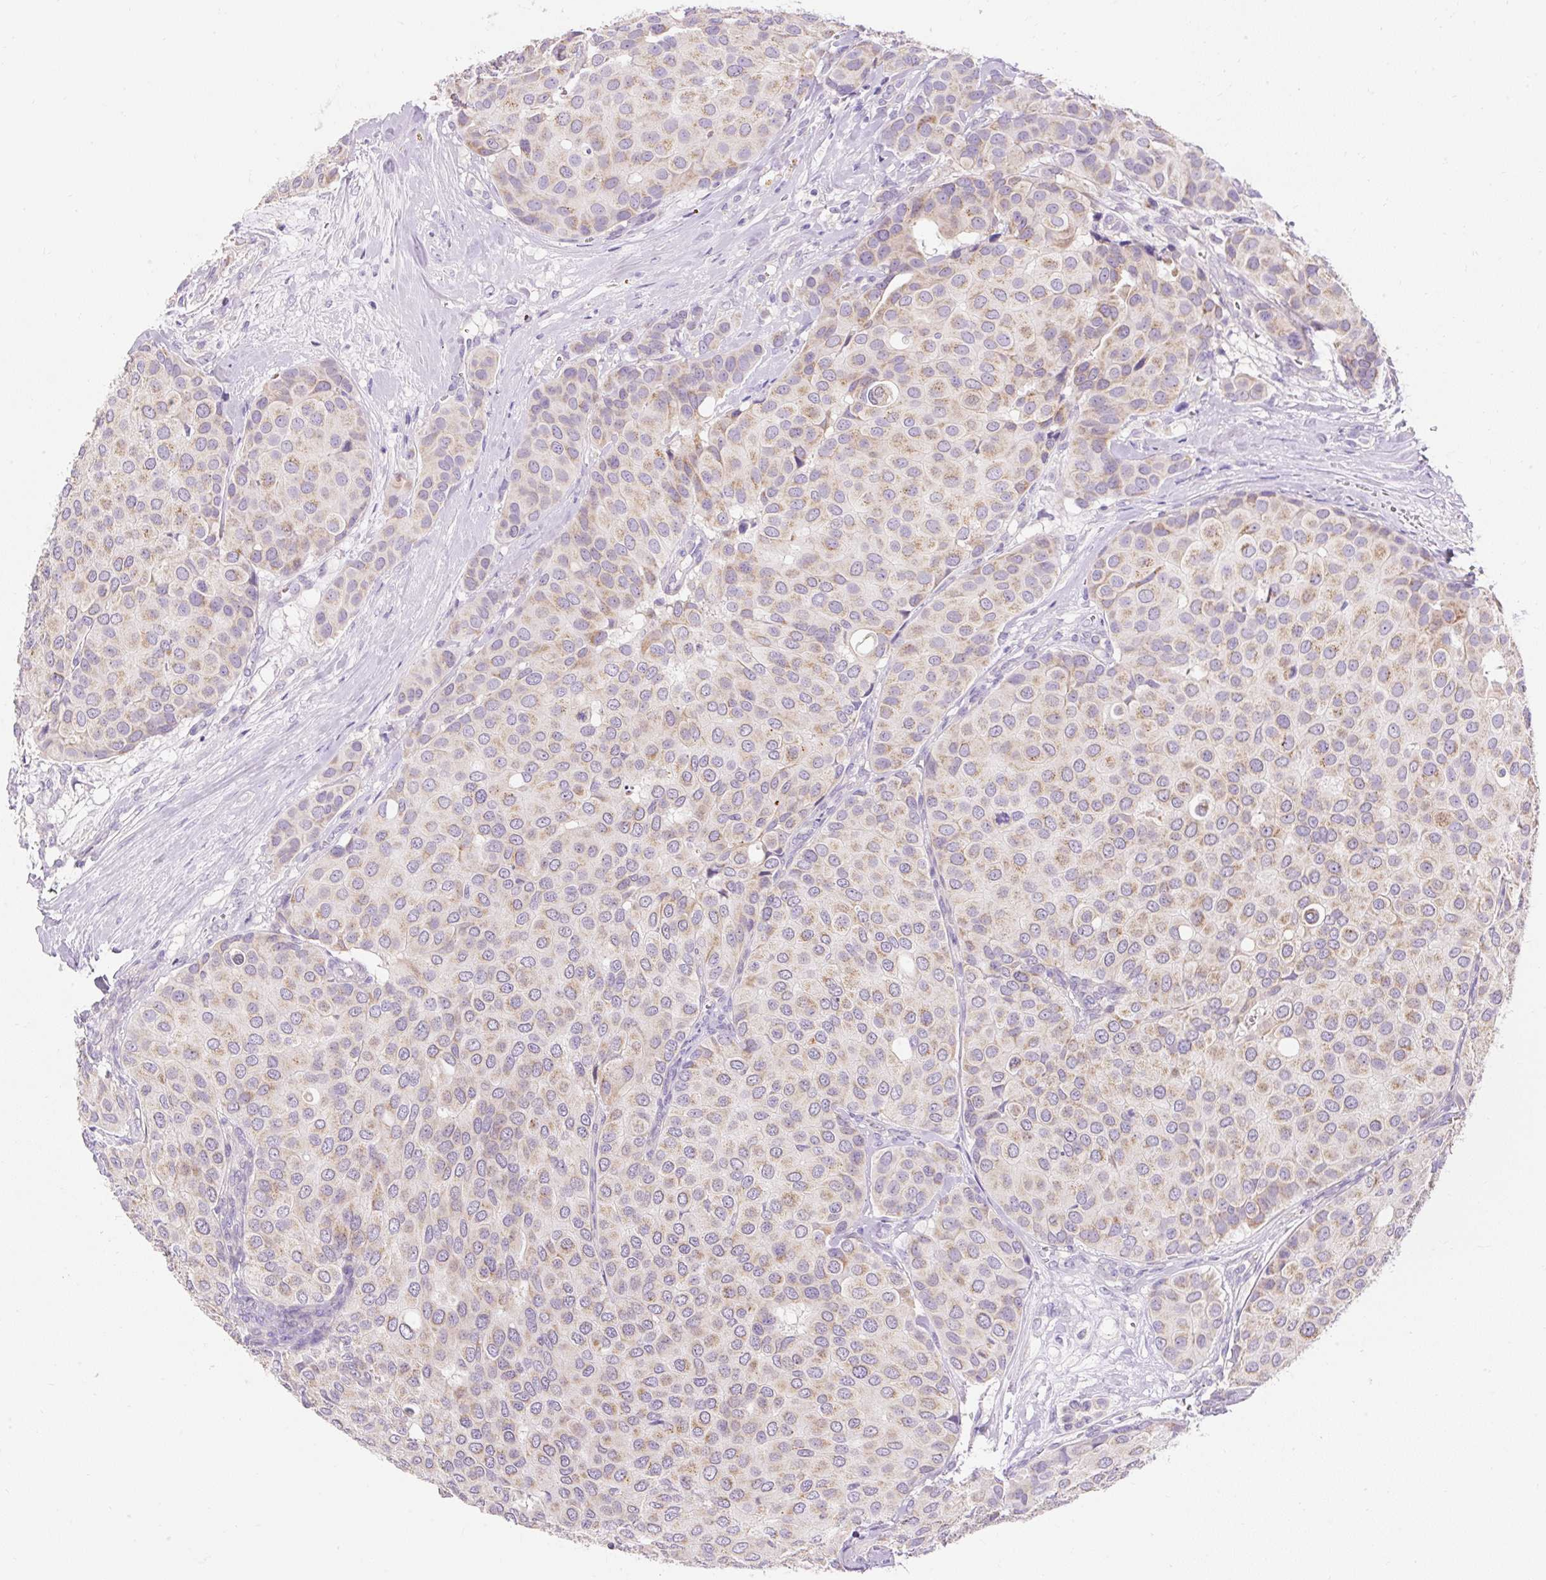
{"staining": {"intensity": "weak", "quantity": "25%-75%", "location": "cytoplasmic/membranous"}, "tissue": "breast cancer", "cell_type": "Tumor cells", "image_type": "cancer", "snomed": [{"axis": "morphology", "description": "Duct carcinoma"}, {"axis": "topography", "description": "Breast"}], "caption": "IHC image of neoplastic tissue: human breast cancer (infiltrating ductal carcinoma) stained using immunohistochemistry (IHC) reveals low levels of weak protein expression localized specifically in the cytoplasmic/membranous of tumor cells, appearing as a cytoplasmic/membranous brown color.", "gene": "PMAIP1", "patient": {"sex": "female", "age": 70}}